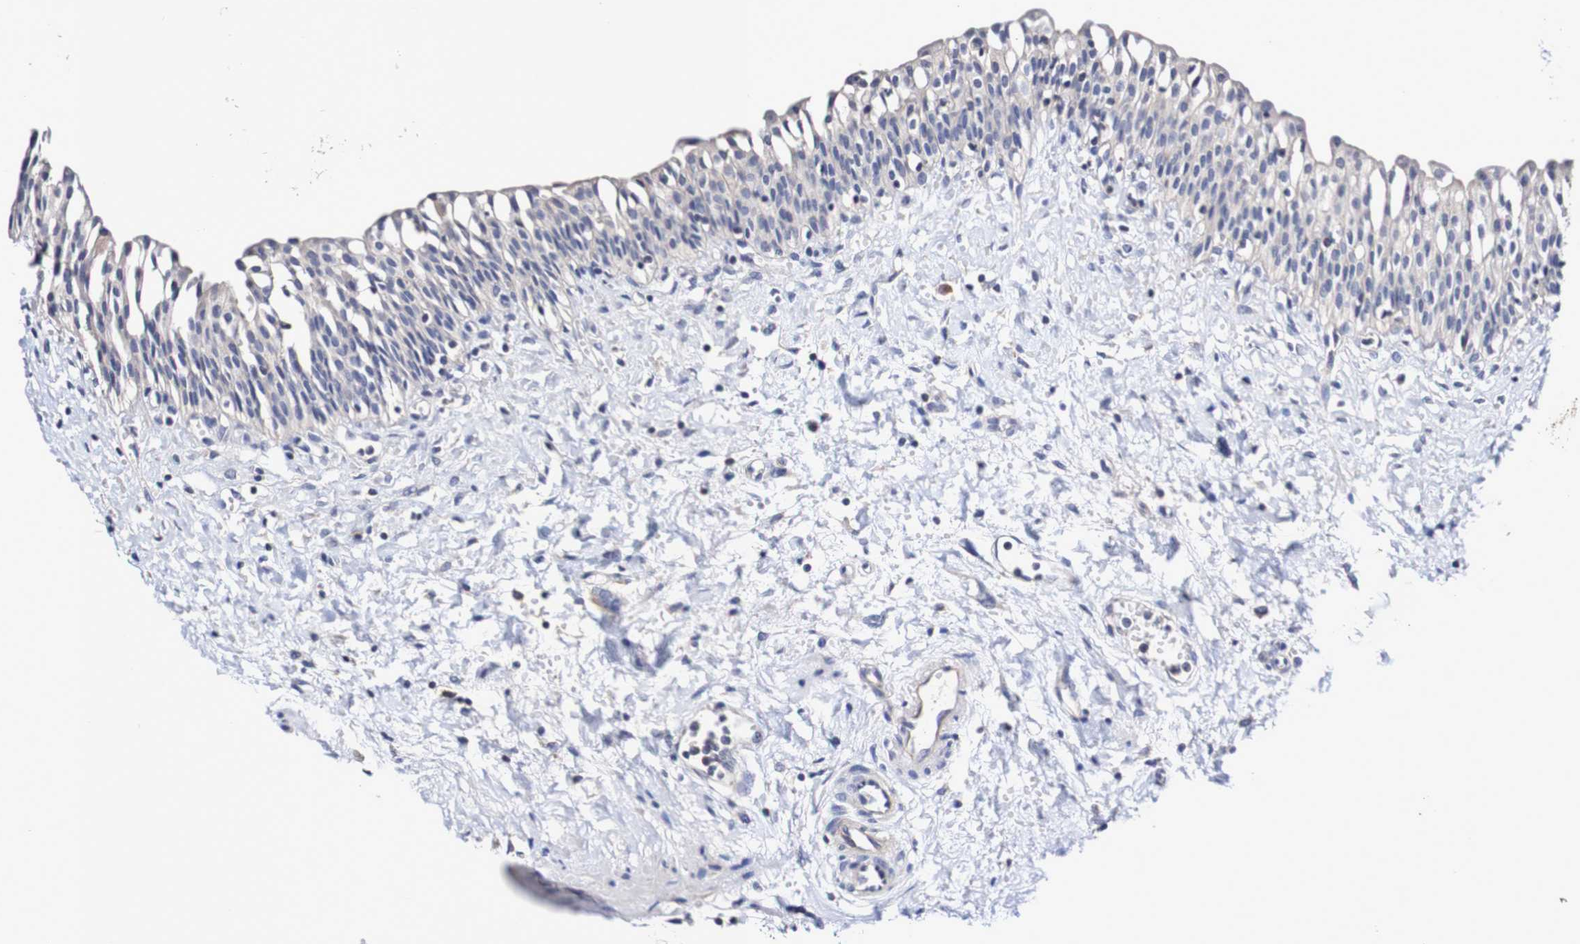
{"staining": {"intensity": "weak", "quantity": "<25%", "location": "cytoplasmic/membranous"}, "tissue": "urinary bladder", "cell_type": "Urothelial cells", "image_type": "normal", "snomed": [{"axis": "morphology", "description": "Normal tissue, NOS"}, {"axis": "topography", "description": "Urinary bladder"}], "caption": "Immunohistochemical staining of unremarkable urinary bladder demonstrates no significant positivity in urothelial cells.", "gene": "ACVR1C", "patient": {"sex": "male", "age": 55}}